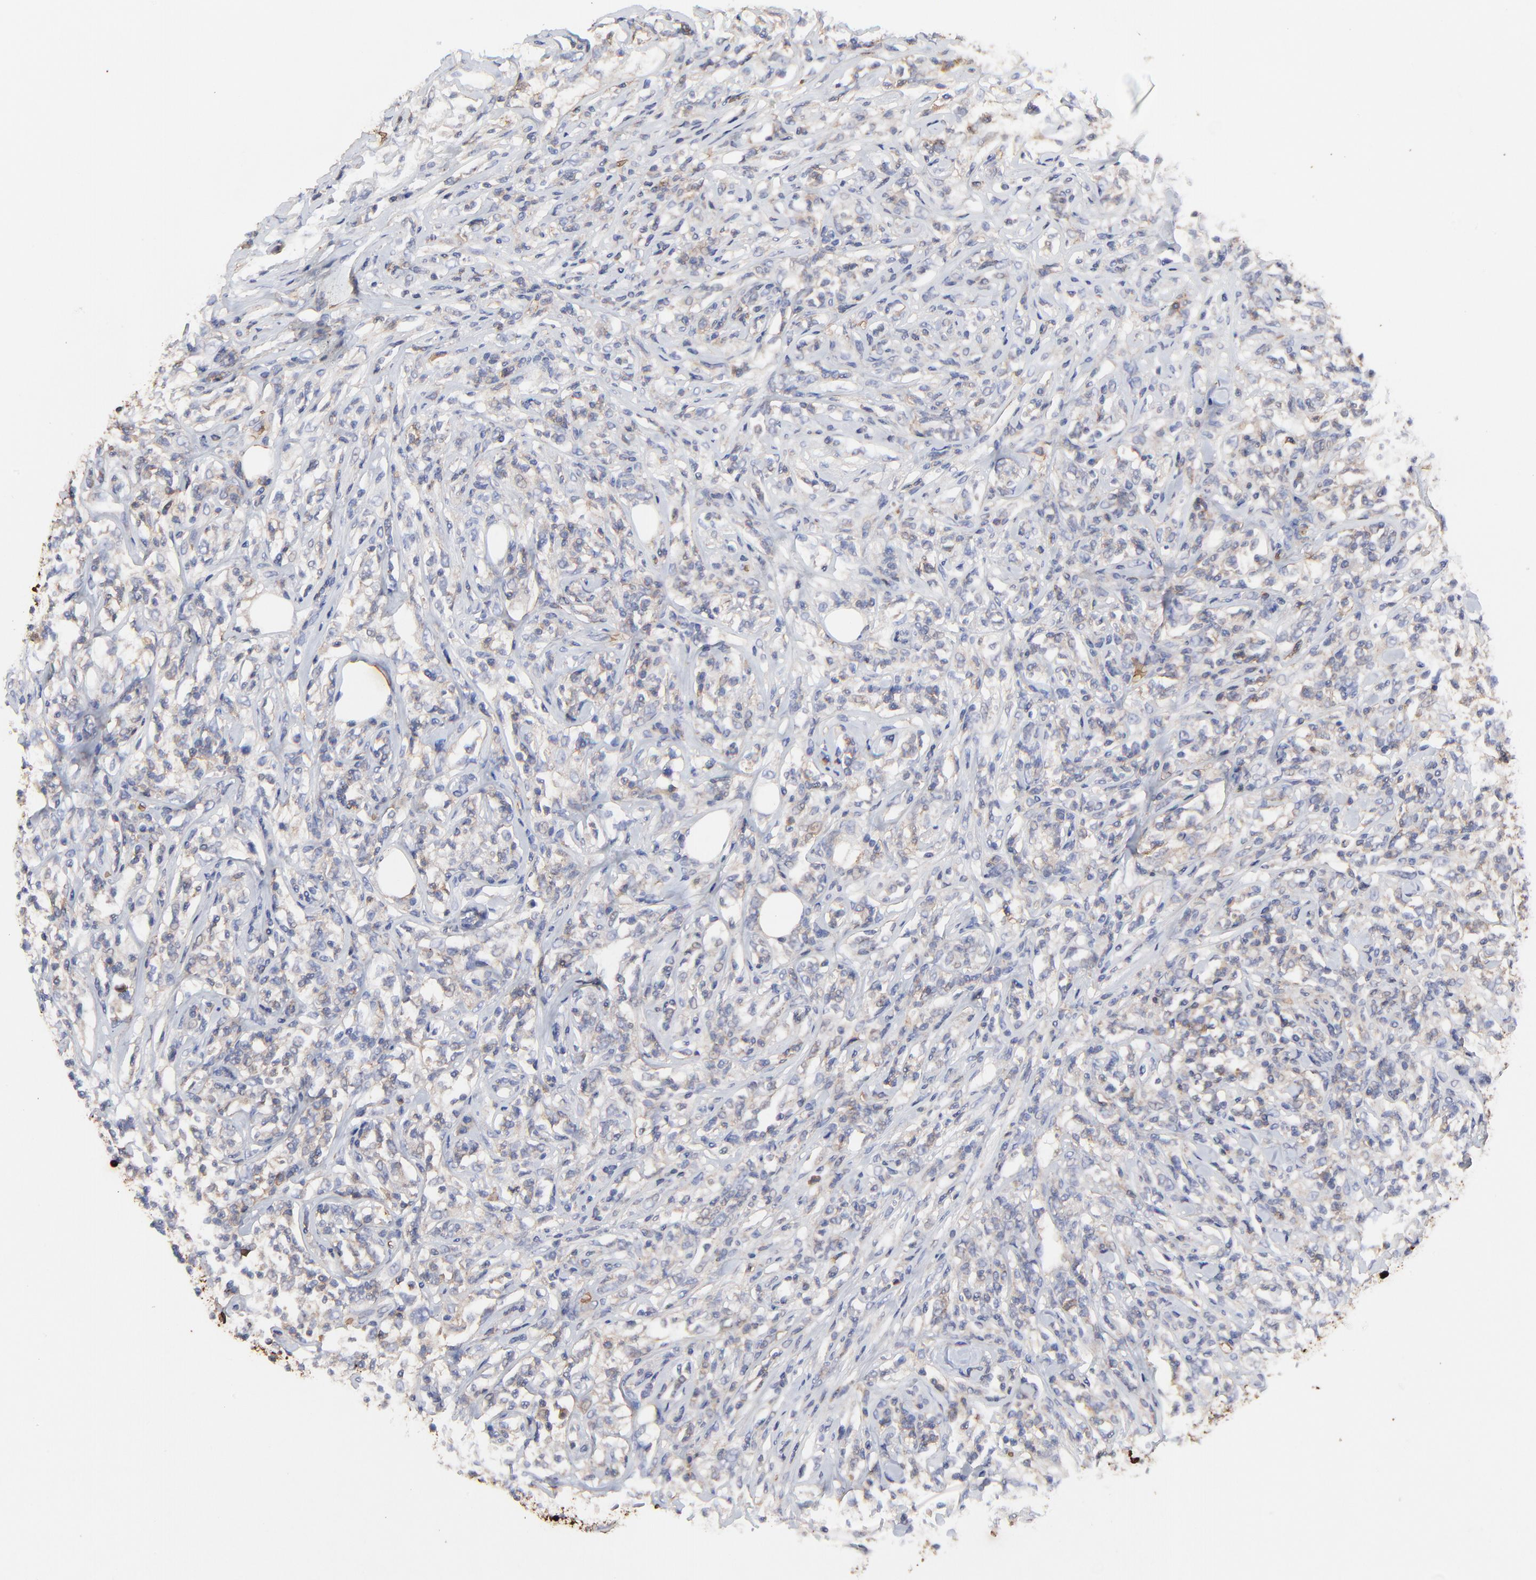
{"staining": {"intensity": "weak", "quantity": "<25%", "location": "cytoplasmic/membranous"}, "tissue": "lymphoma", "cell_type": "Tumor cells", "image_type": "cancer", "snomed": [{"axis": "morphology", "description": "Malignant lymphoma, non-Hodgkin's type, High grade"}, {"axis": "topography", "description": "Lymph node"}], "caption": "A high-resolution histopathology image shows immunohistochemistry staining of high-grade malignant lymphoma, non-Hodgkin's type, which displays no significant expression in tumor cells.", "gene": "PAG1", "patient": {"sex": "female", "age": 84}}